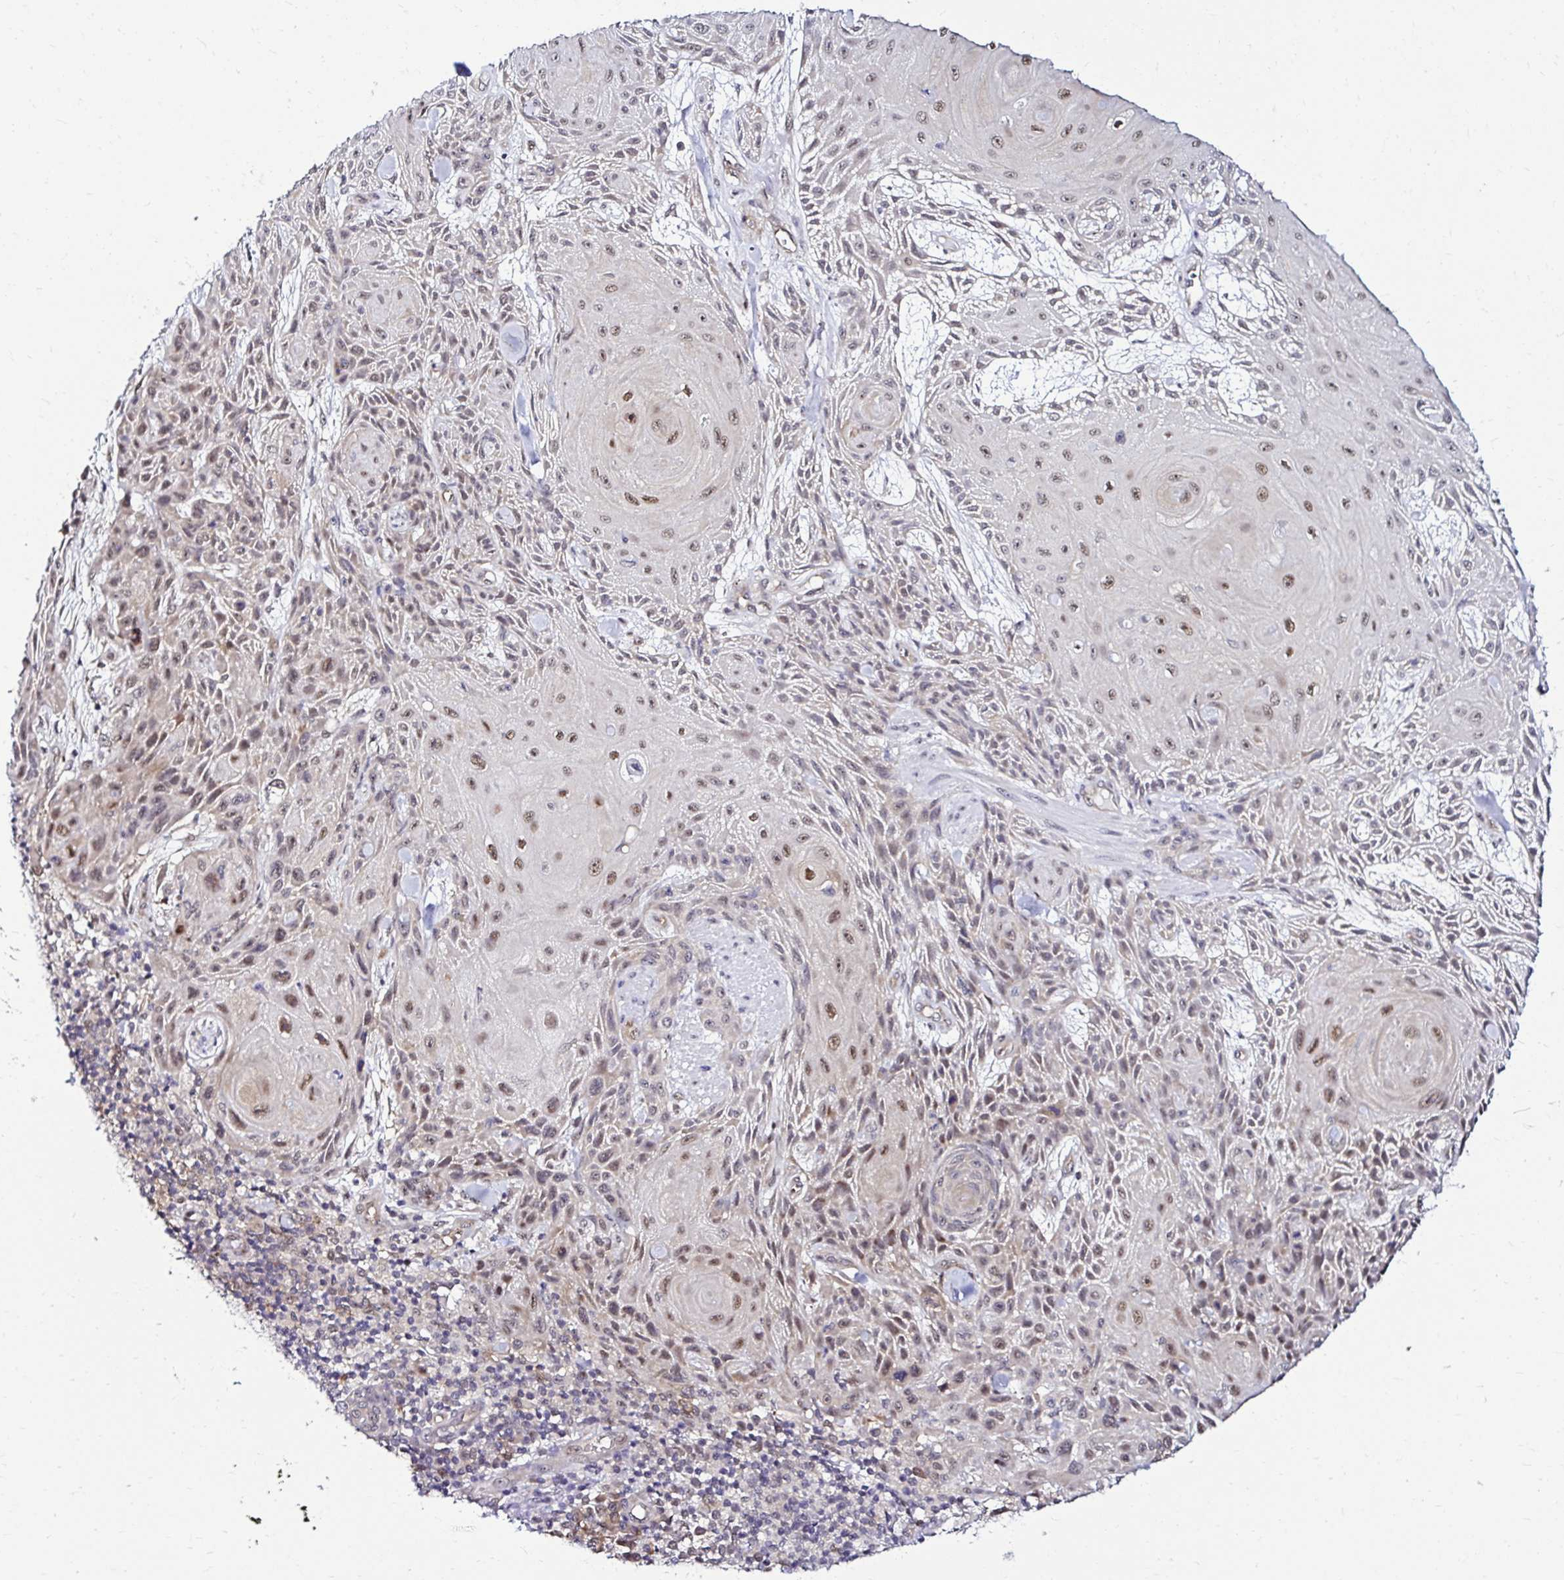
{"staining": {"intensity": "moderate", "quantity": "25%-75%", "location": "nuclear"}, "tissue": "skin cancer", "cell_type": "Tumor cells", "image_type": "cancer", "snomed": [{"axis": "morphology", "description": "Squamous cell carcinoma, NOS"}, {"axis": "topography", "description": "Skin"}], "caption": "A micrograph showing moderate nuclear expression in about 25%-75% of tumor cells in skin squamous cell carcinoma, as visualized by brown immunohistochemical staining.", "gene": "PSMD3", "patient": {"sex": "male", "age": 88}}